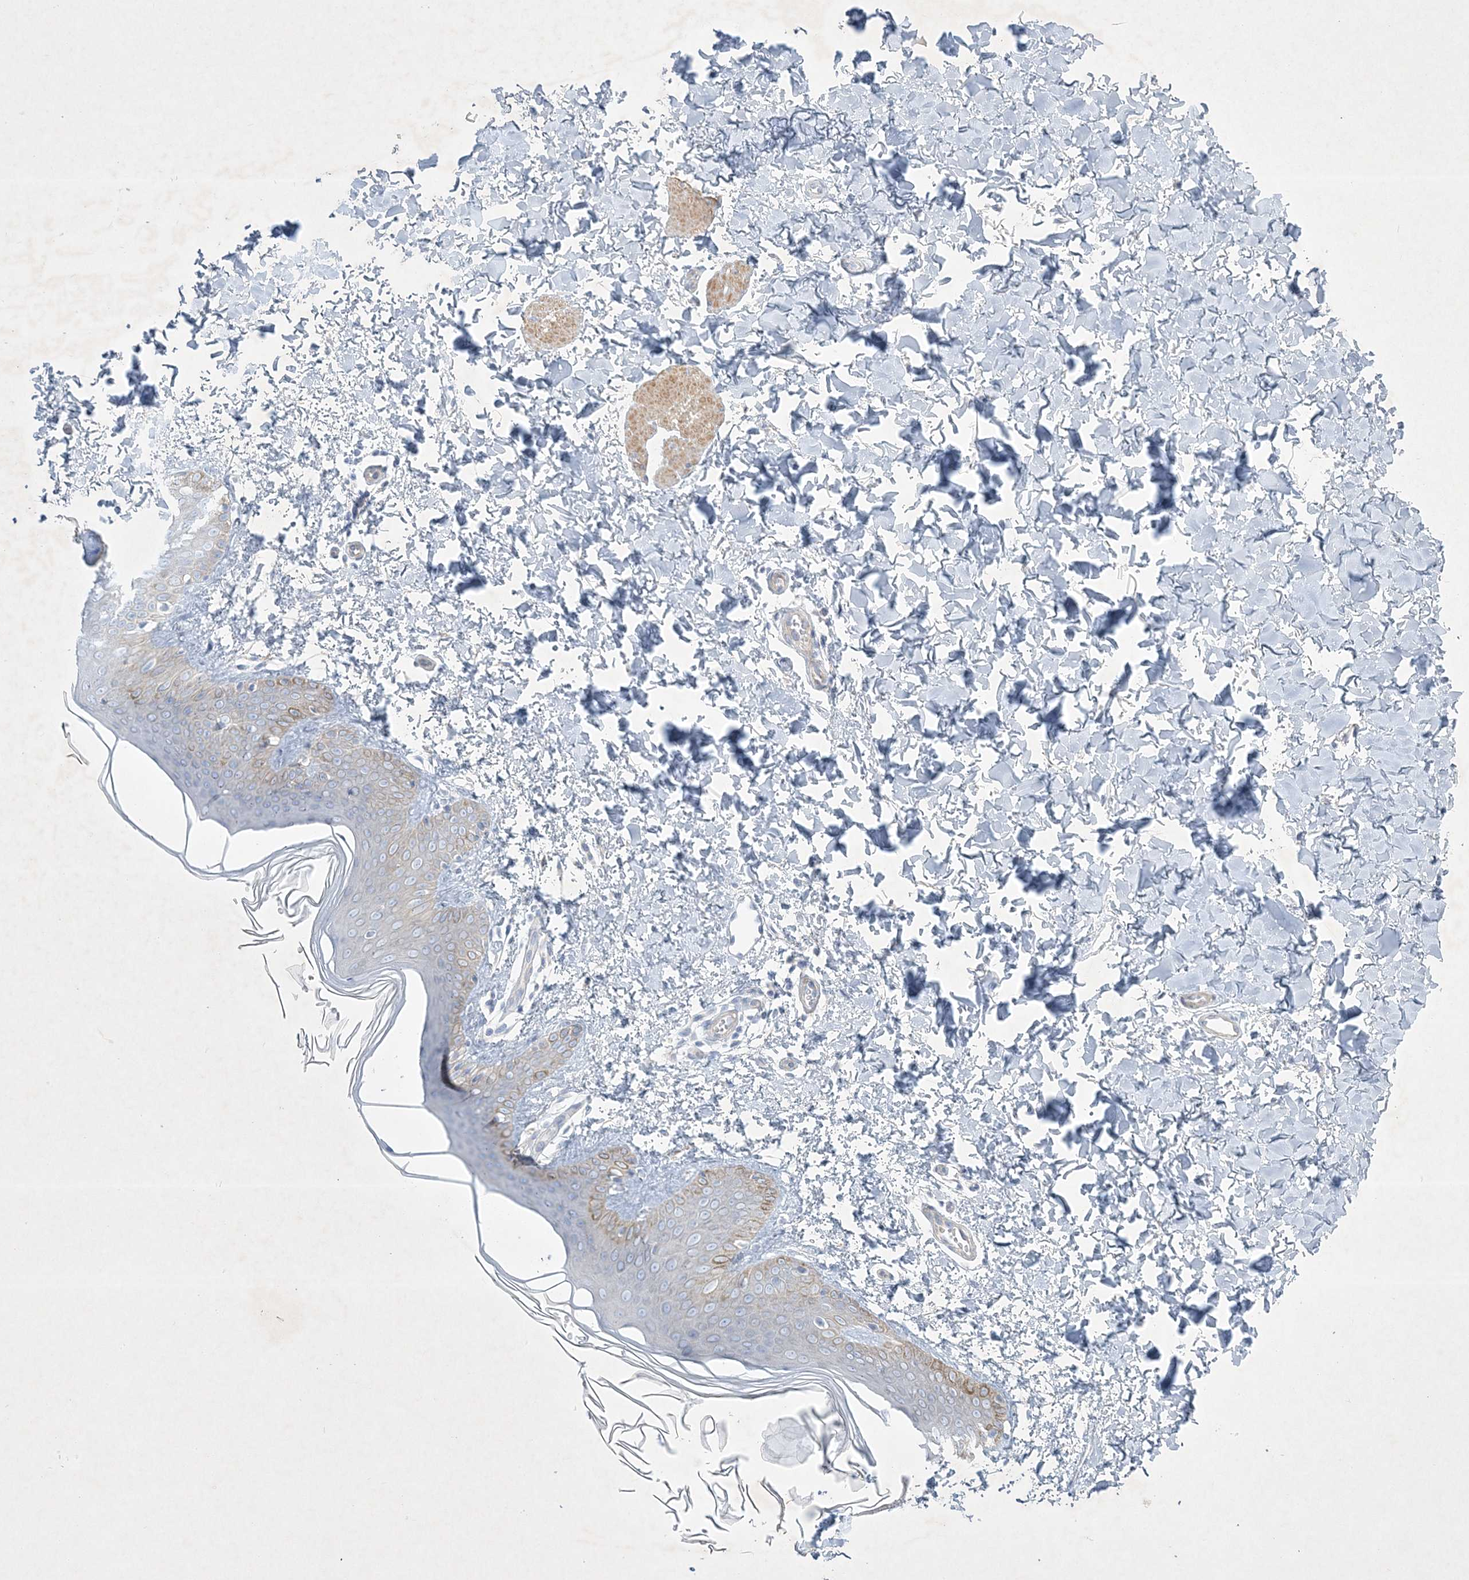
{"staining": {"intensity": "negative", "quantity": "none", "location": "none"}, "tissue": "skin", "cell_type": "Fibroblasts", "image_type": "normal", "snomed": [{"axis": "morphology", "description": "Normal tissue, NOS"}, {"axis": "topography", "description": "Skin"}], "caption": "High power microscopy histopathology image of an immunohistochemistry image of normal skin, revealing no significant staining in fibroblasts.", "gene": "FARSB", "patient": {"sex": "male", "age": 36}}